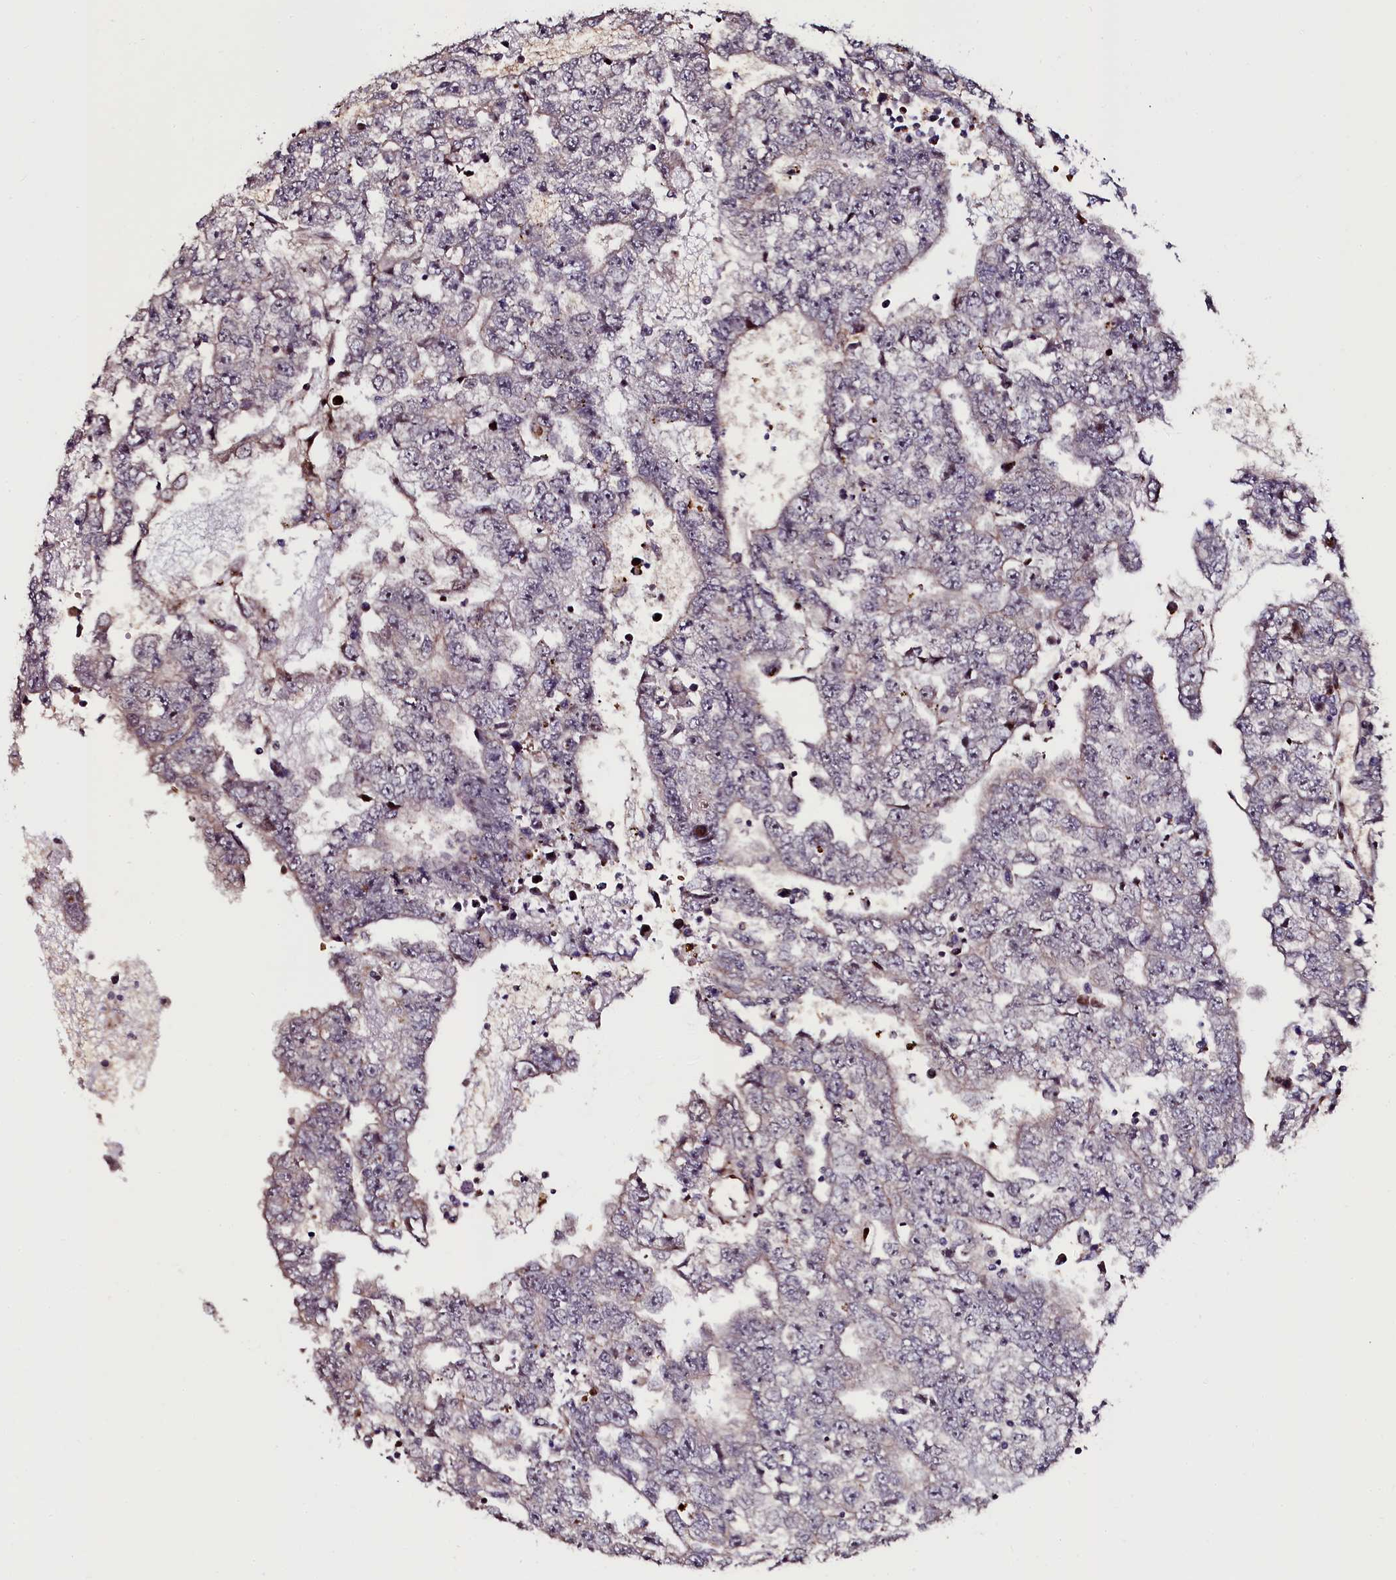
{"staining": {"intensity": "negative", "quantity": "none", "location": "none"}, "tissue": "testis cancer", "cell_type": "Tumor cells", "image_type": "cancer", "snomed": [{"axis": "morphology", "description": "Carcinoma, Embryonal, NOS"}, {"axis": "topography", "description": "Testis"}], "caption": "A micrograph of embryonal carcinoma (testis) stained for a protein exhibits no brown staining in tumor cells. (DAB immunohistochemistry (IHC) visualized using brightfield microscopy, high magnification).", "gene": "CTDSPL2", "patient": {"sex": "male", "age": 25}}